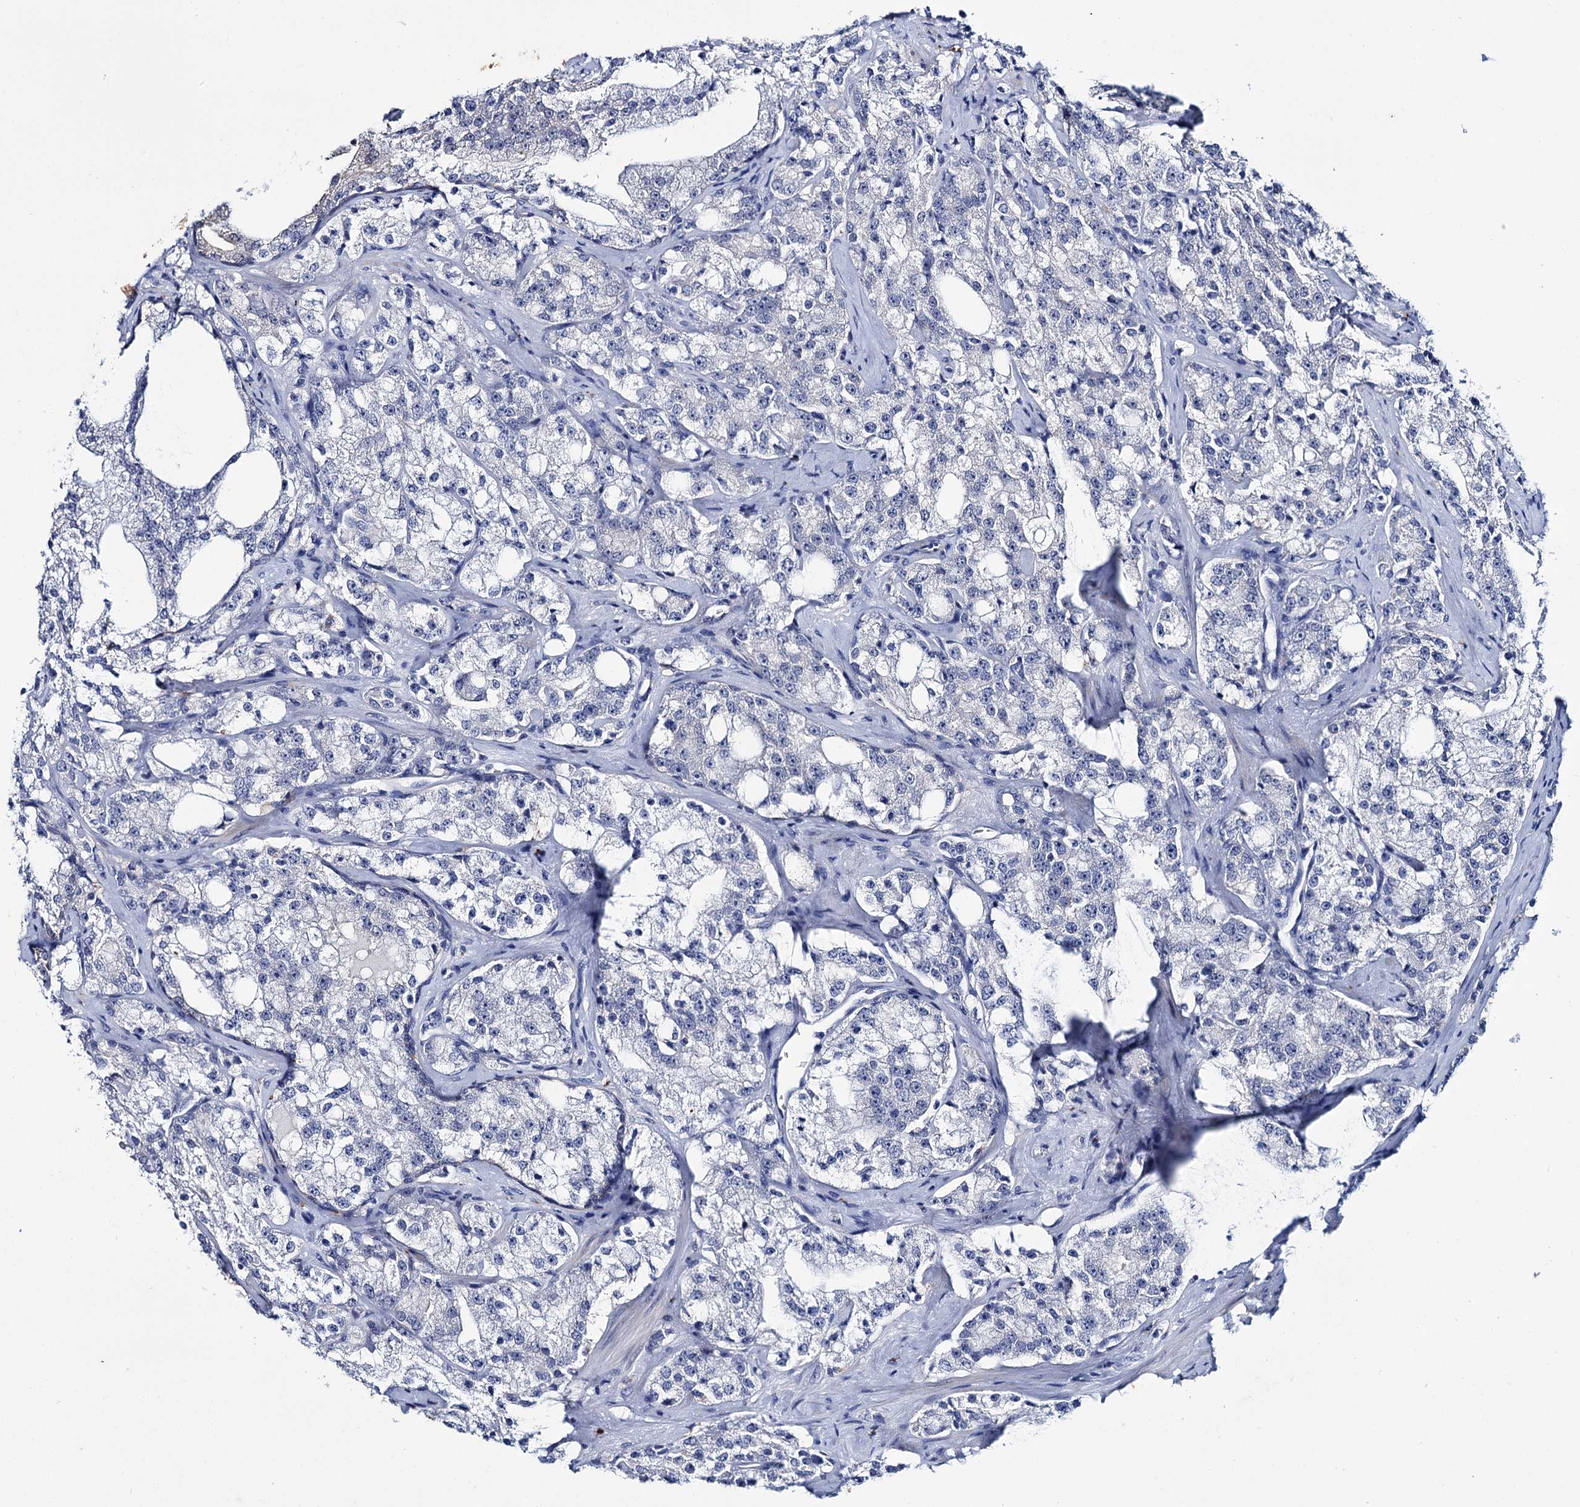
{"staining": {"intensity": "negative", "quantity": "none", "location": "none"}, "tissue": "prostate cancer", "cell_type": "Tumor cells", "image_type": "cancer", "snomed": [{"axis": "morphology", "description": "Adenocarcinoma, High grade"}, {"axis": "topography", "description": "Prostate"}], "caption": "The micrograph displays no significant expression in tumor cells of prostate cancer.", "gene": "LYZL4", "patient": {"sex": "male", "age": 64}}